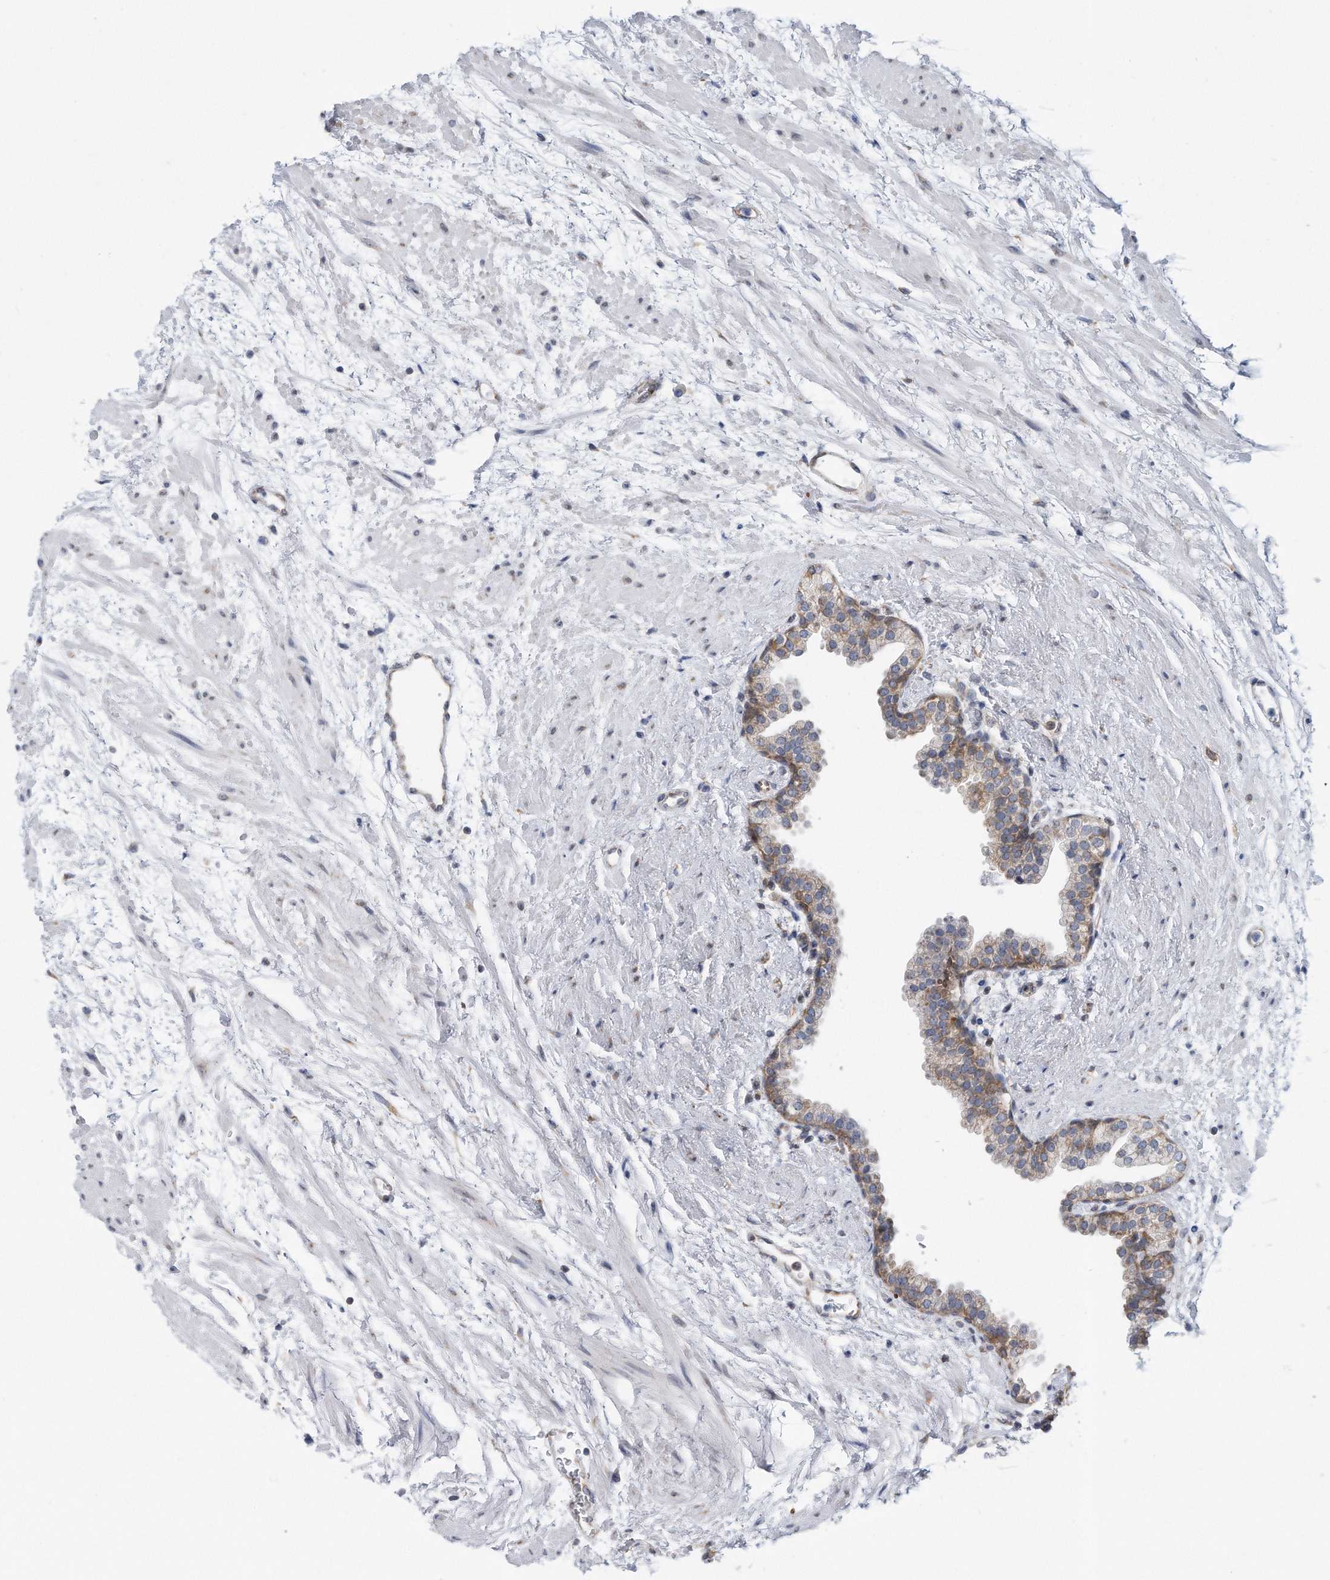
{"staining": {"intensity": "moderate", "quantity": "25%-75%", "location": "cytoplasmic/membranous"}, "tissue": "prostate", "cell_type": "Glandular cells", "image_type": "normal", "snomed": [{"axis": "morphology", "description": "Normal tissue, NOS"}, {"axis": "topography", "description": "Prostate"}], "caption": "Benign prostate was stained to show a protein in brown. There is medium levels of moderate cytoplasmic/membranous staining in approximately 25%-75% of glandular cells. The staining was performed using DAB (3,3'-diaminobenzidine), with brown indicating positive protein expression. Nuclei are stained blue with hematoxylin.", "gene": "RPL26L1", "patient": {"sex": "male", "age": 48}}